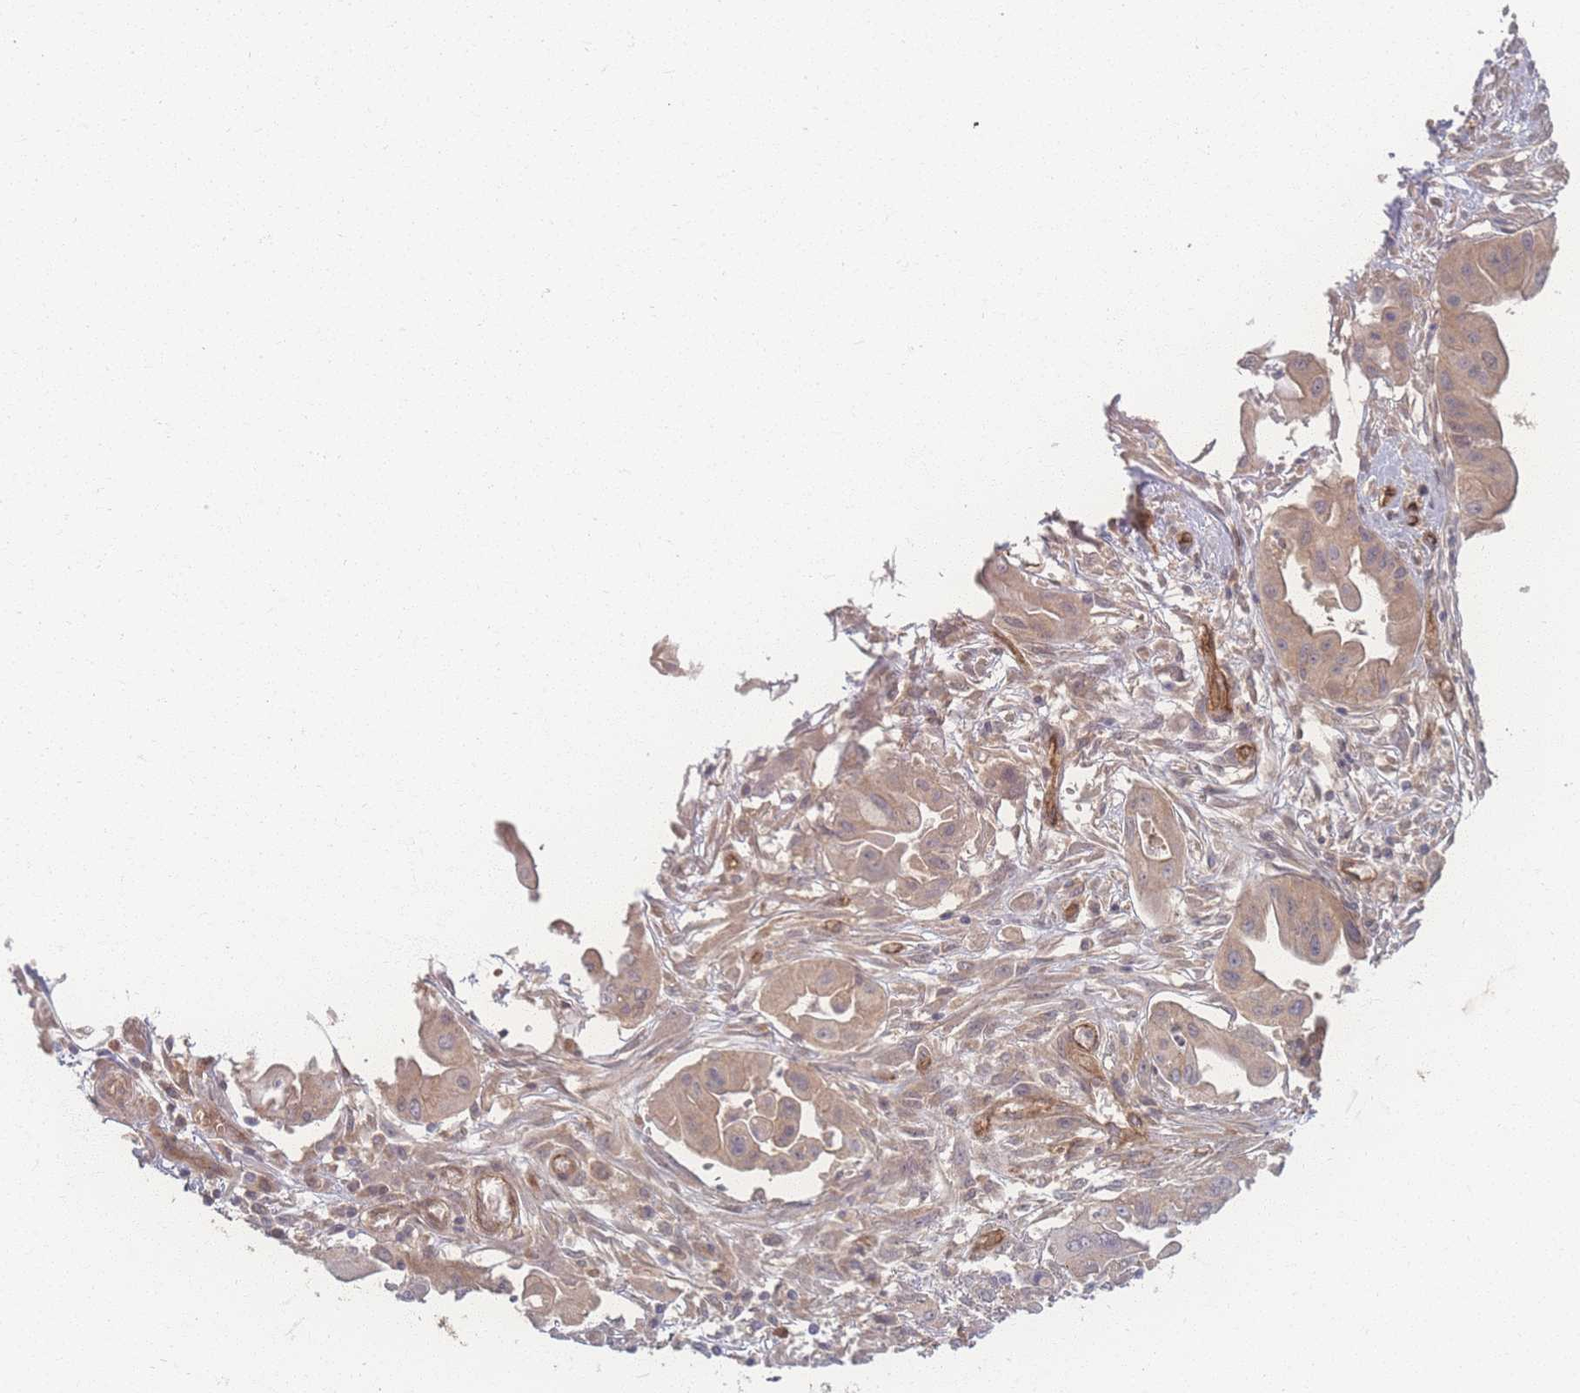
{"staining": {"intensity": "weak", "quantity": ">75%", "location": "cytoplasmic/membranous"}, "tissue": "ovarian cancer", "cell_type": "Tumor cells", "image_type": "cancer", "snomed": [{"axis": "morphology", "description": "Cystadenocarcinoma, mucinous, NOS"}, {"axis": "topography", "description": "Ovary"}], "caption": "IHC staining of ovarian cancer, which displays low levels of weak cytoplasmic/membranous positivity in approximately >75% of tumor cells indicating weak cytoplasmic/membranous protein positivity. The staining was performed using DAB (brown) for protein detection and nuclei were counterstained in hematoxylin (blue).", "gene": "INSR", "patient": {"sex": "female", "age": 70}}